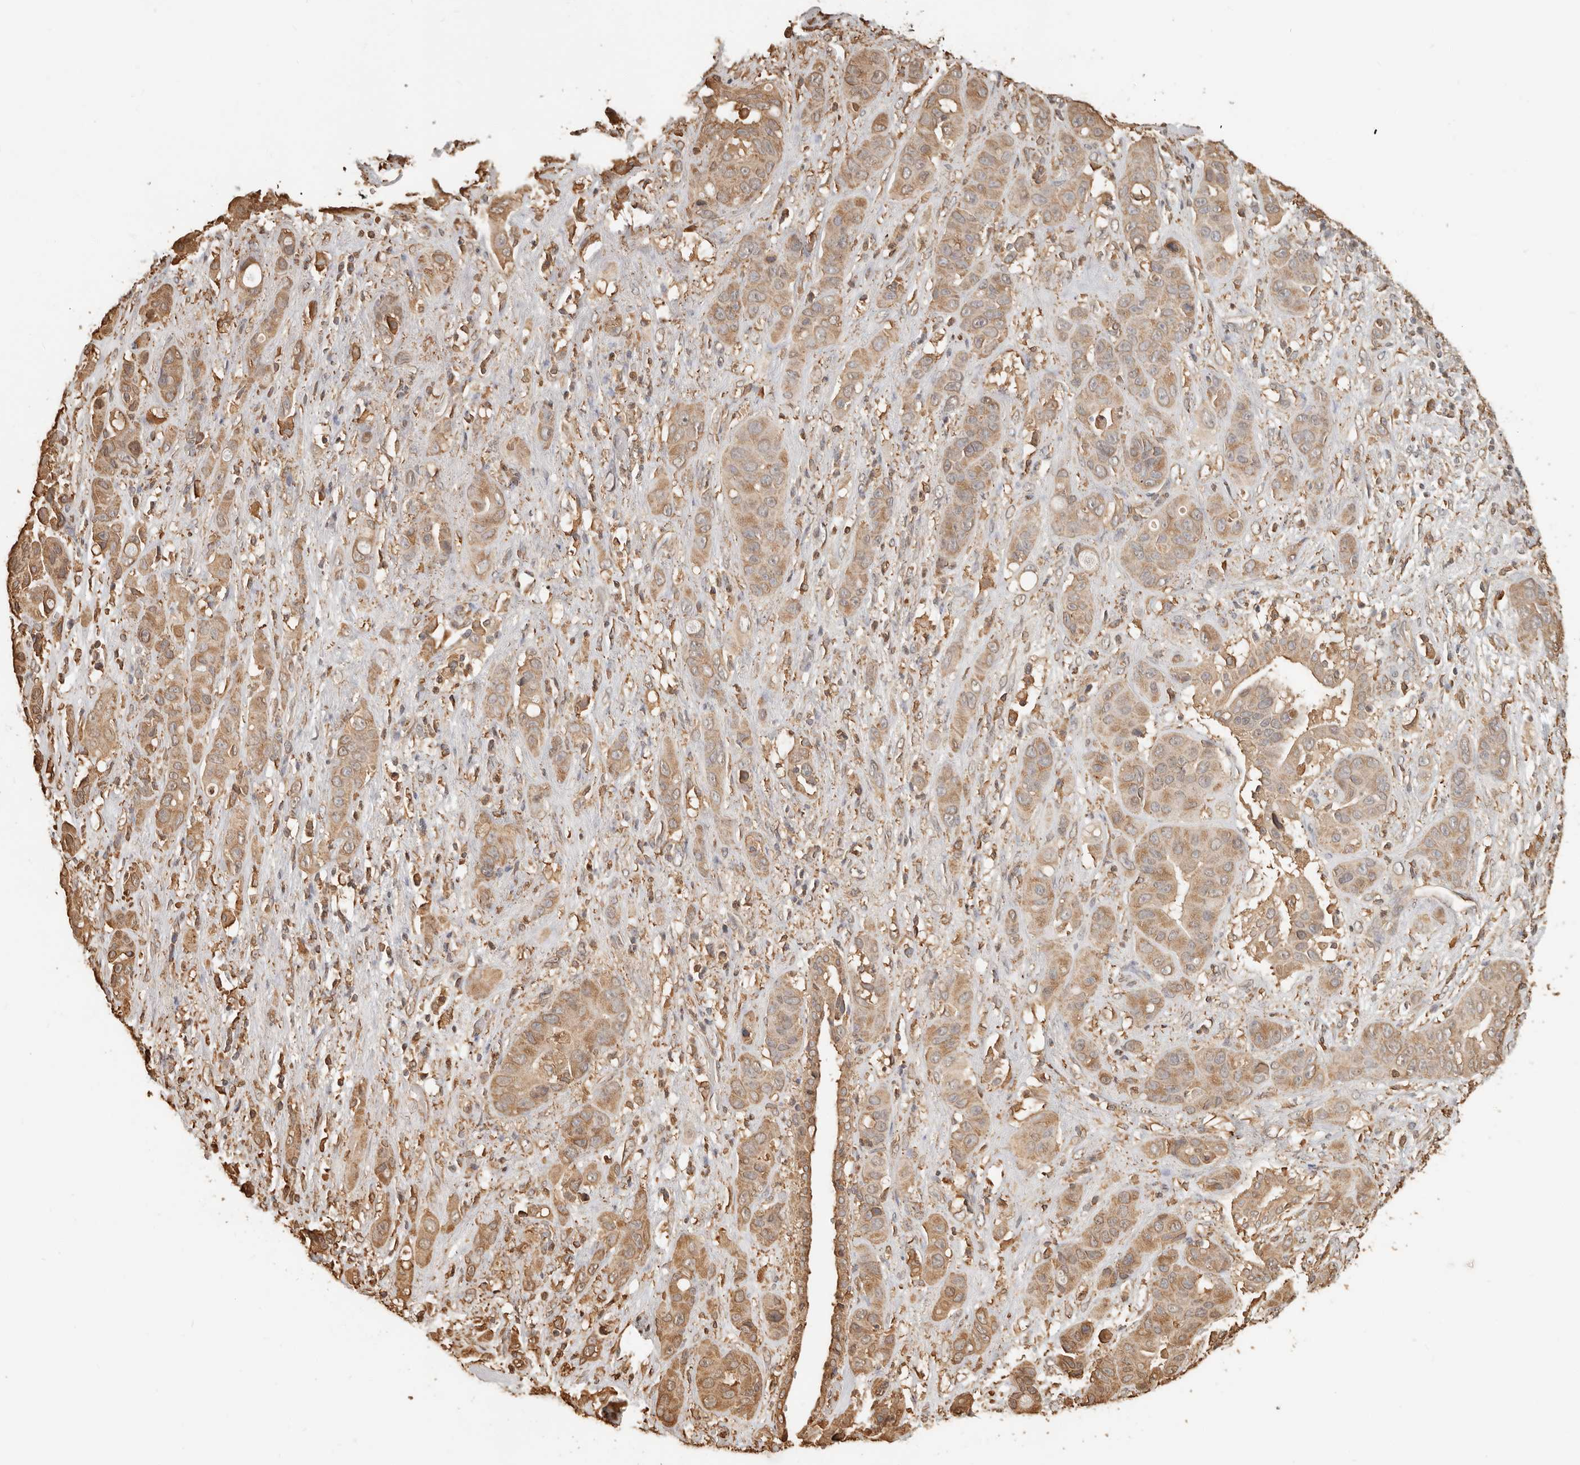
{"staining": {"intensity": "moderate", "quantity": ">75%", "location": "cytoplasmic/membranous"}, "tissue": "liver cancer", "cell_type": "Tumor cells", "image_type": "cancer", "snomed": [{"axis": "morphology", "description": "Cholangiocarcinoma"}, {"axis": "topography", "description": "Liver"}], "caption": "A photomicrograph of human liver cholangiocarcinoma stained for a protein demonstrates moderate cytoplasmic/membranous brown staining in tumor cells.", "gene": "ARHGEF10L", "patient": {"sex": "female", "age": 52}}